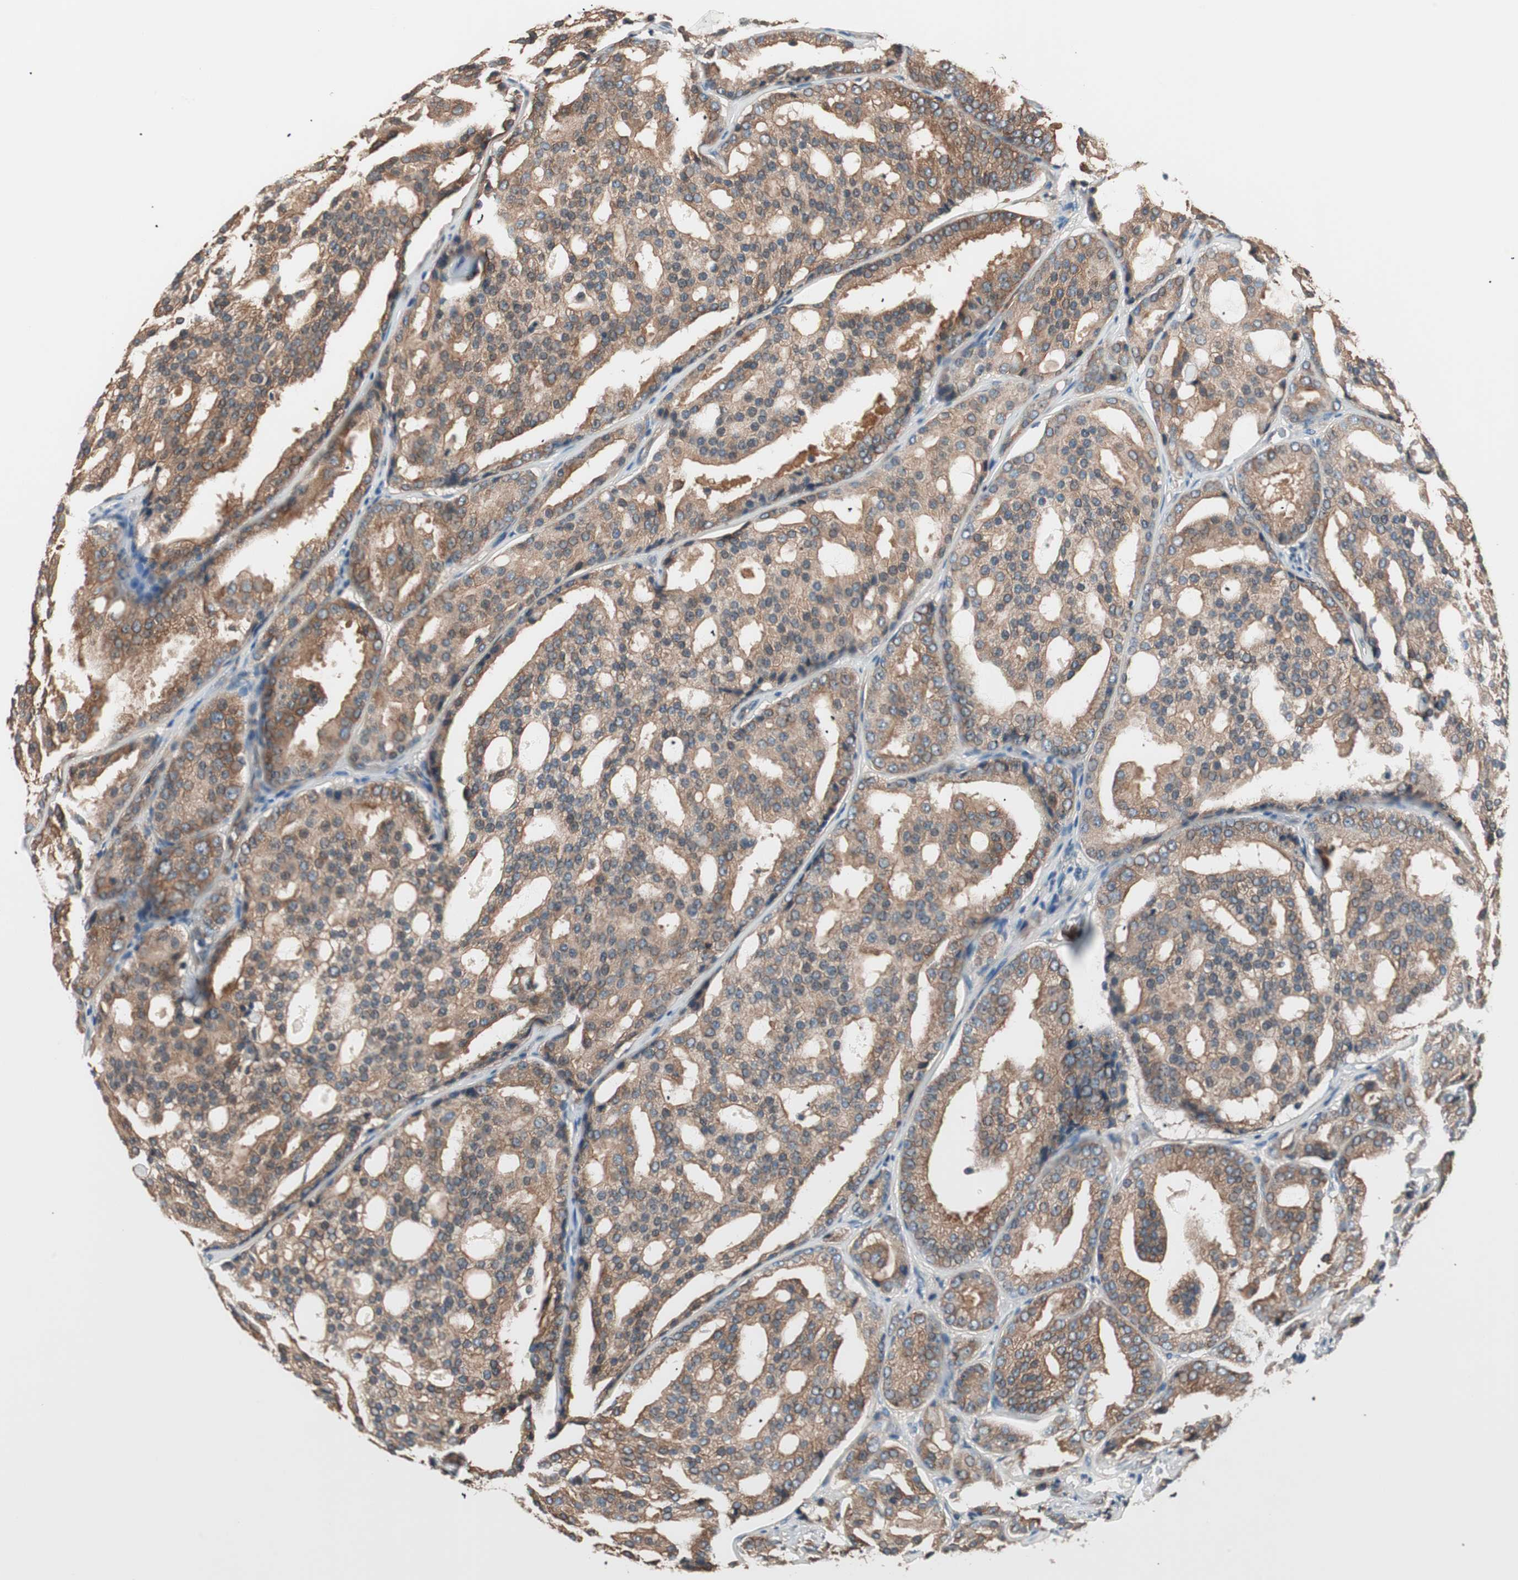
{"staining": {"intensity": "strong", "quantity": ">75%", "location": "cytoplasmic/membranous"}, "tissue": "prostate cancer", "cell_type": "Tumor cells", "image_type": "cancer", "snomed": [{"axis": "morphology", "description": "Adenocarcinoma, High grade"}, {"axis": "topography", "description": "Prostate"}], "caption": "About >75% of tumor cells in human prostate cancer exhibit strong cytoplasmic/membranous protein staining as visualized by brown immunohistochemical staining.", "gene": "TSG101", "patient": {"sex": "male", "age": 64}}